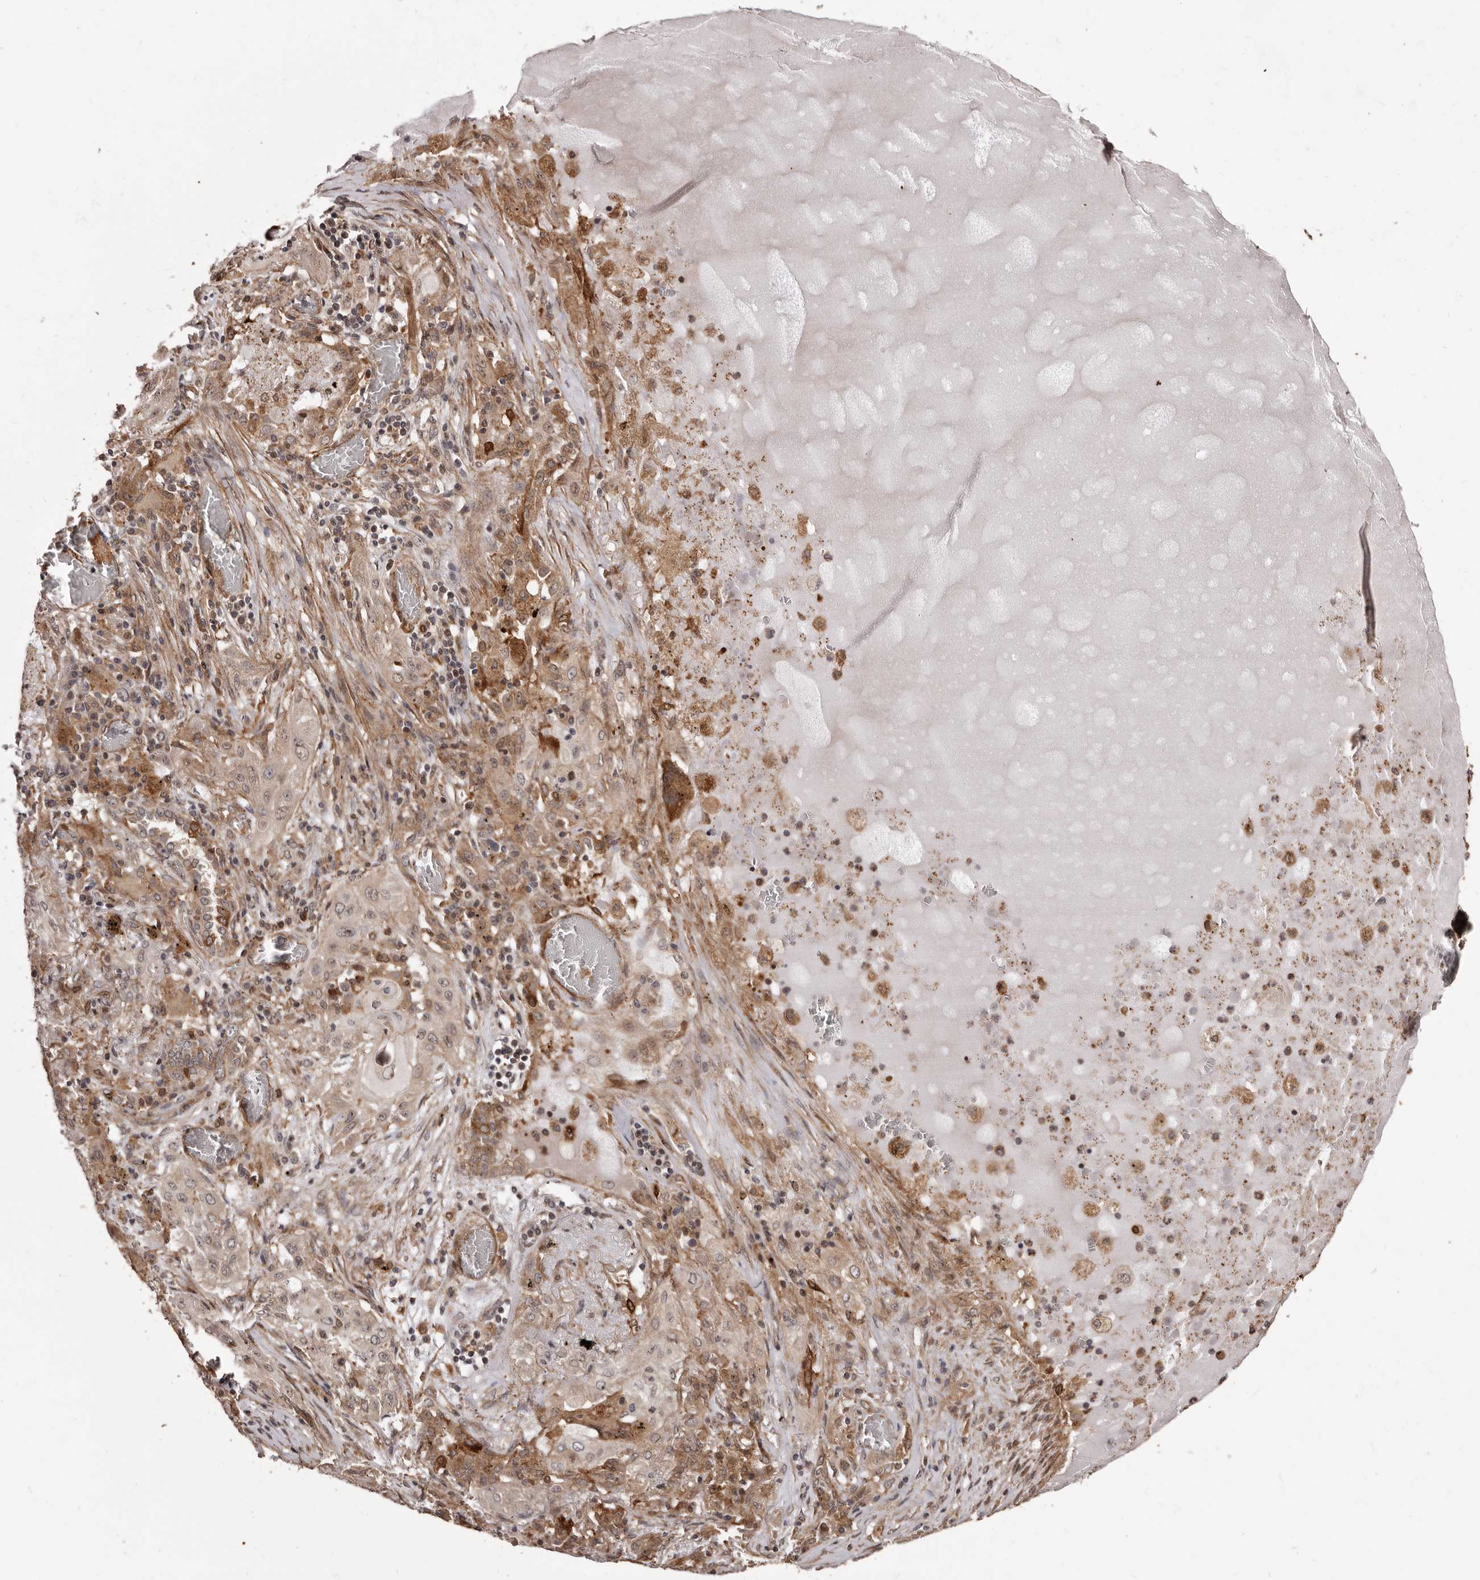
{"staining": {"intensity": "weak", "quantity": ">75%", "location": "cytoplasmic/membranous"}, "tissue": "lung cancer", "cell_type": "Tumor cells", "image_type": "cancer", "snomed": [{"axis": "morphology", "description": "Squamous cell carcinoma, NOS"}, {"axis": "topography", "description": "Lung"}], "caption": "Lung squamous cell carcinoma stained with immunohistochemistry (IHC) displays weak cytoplasmic/membranous staining in about >75% of tumor cells.", "gene": "ZCCHC7", "patient": {"sex": "female", "age": 47}}